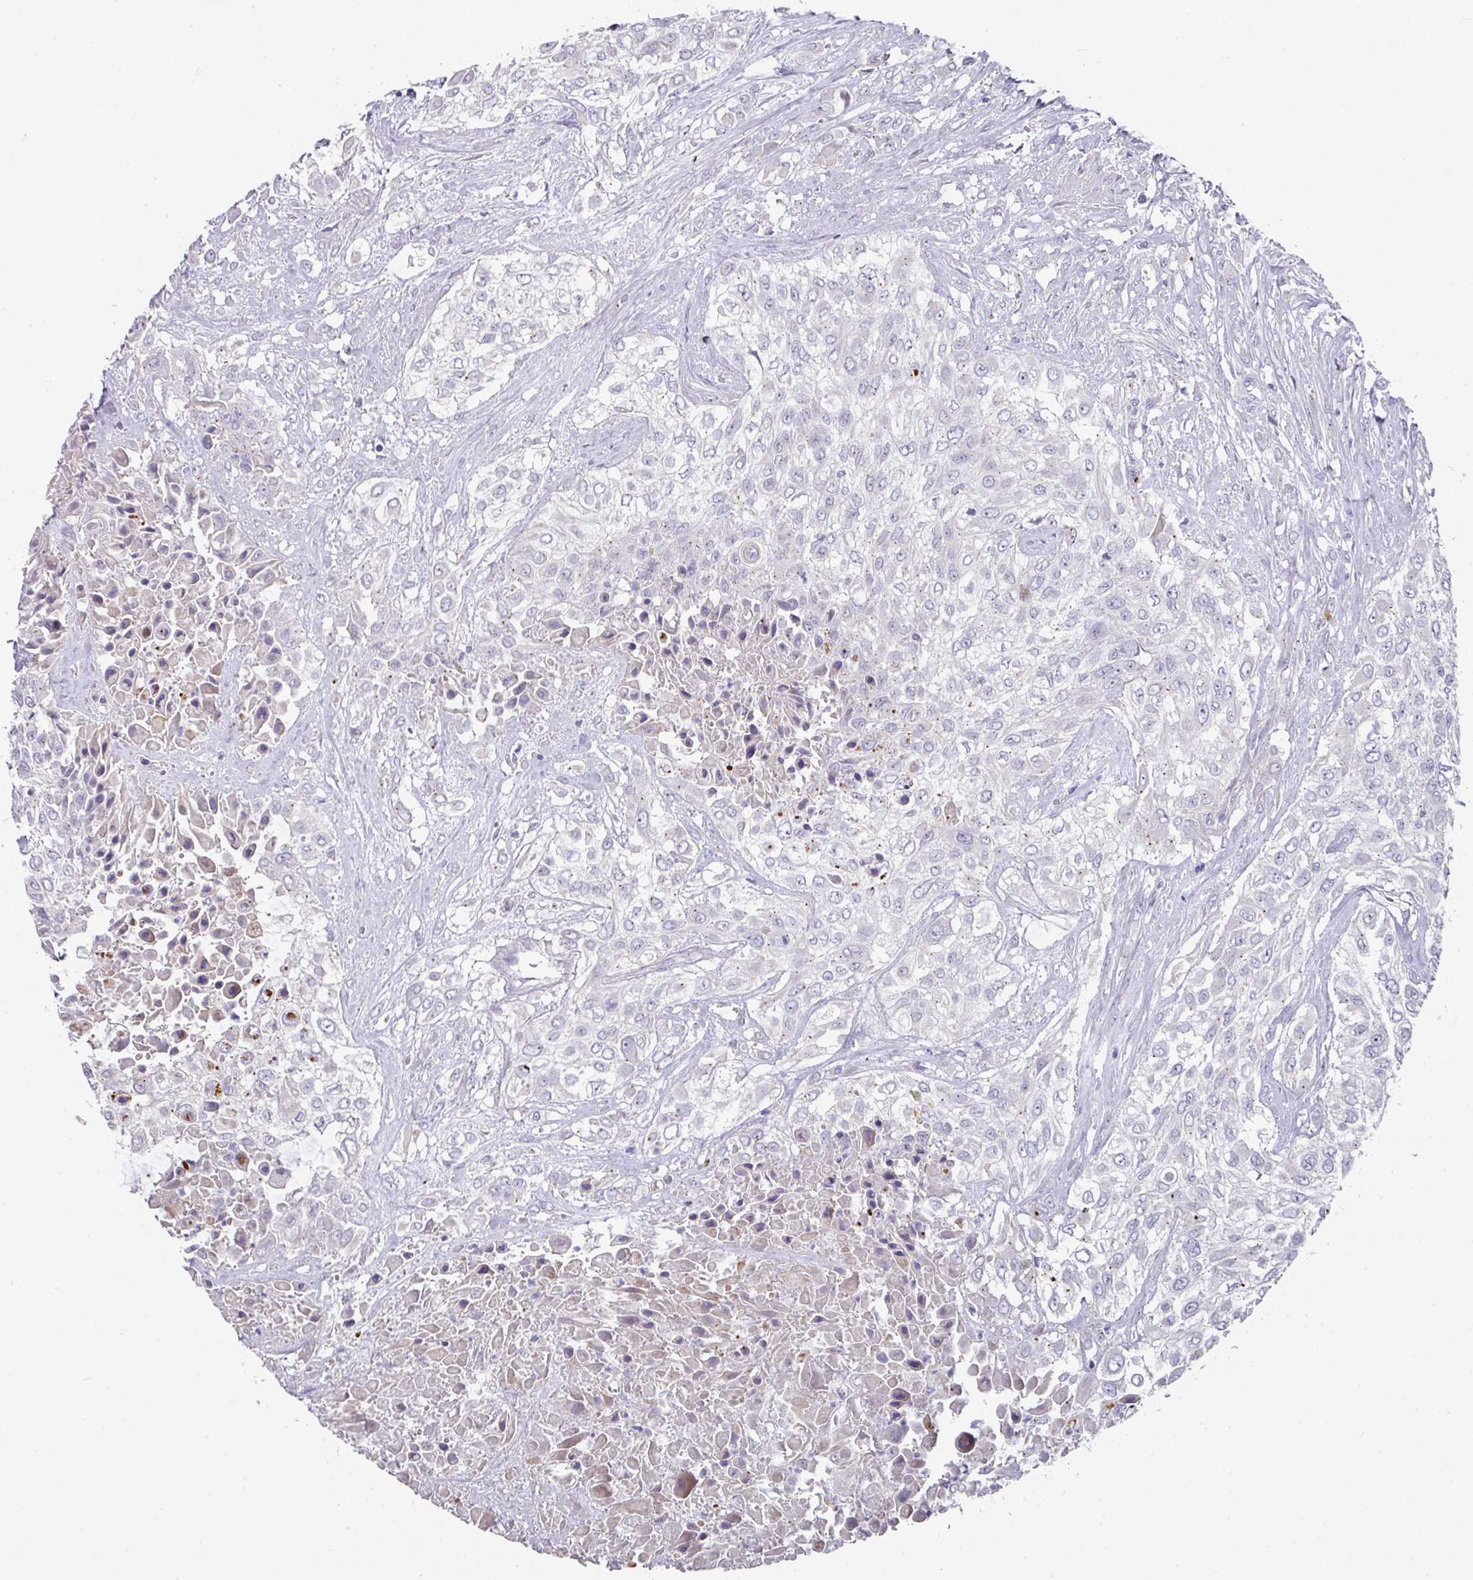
{"staining": {"intensity": "negative", "quantity": "none", "location": "none"}, "tissue": "urothelial cancer", "cell_type": "Tumor cells", "image_type": "cancer", "snomed": [{"axis": "morphology", "description": "Urothelial carcinoma, High grade"}, {"axis": "topography", "description": "Urinary bladder"}], "caption": "High magnification brightfield microscopy of urothelial carcinoma (high-grade) stained with DAB (brown) and counterstained with hematoxylin (blue): tumor cells show no significant expression. The staining was performed using DAB (3,3'-diaminobenzidine) to visualize the protein expression in brown, while the nuclei were stained in blue with hematoxylin (Magnification: 20x).", "gene": "IL4R", "patient": {"sex": "male", "age": 57}}